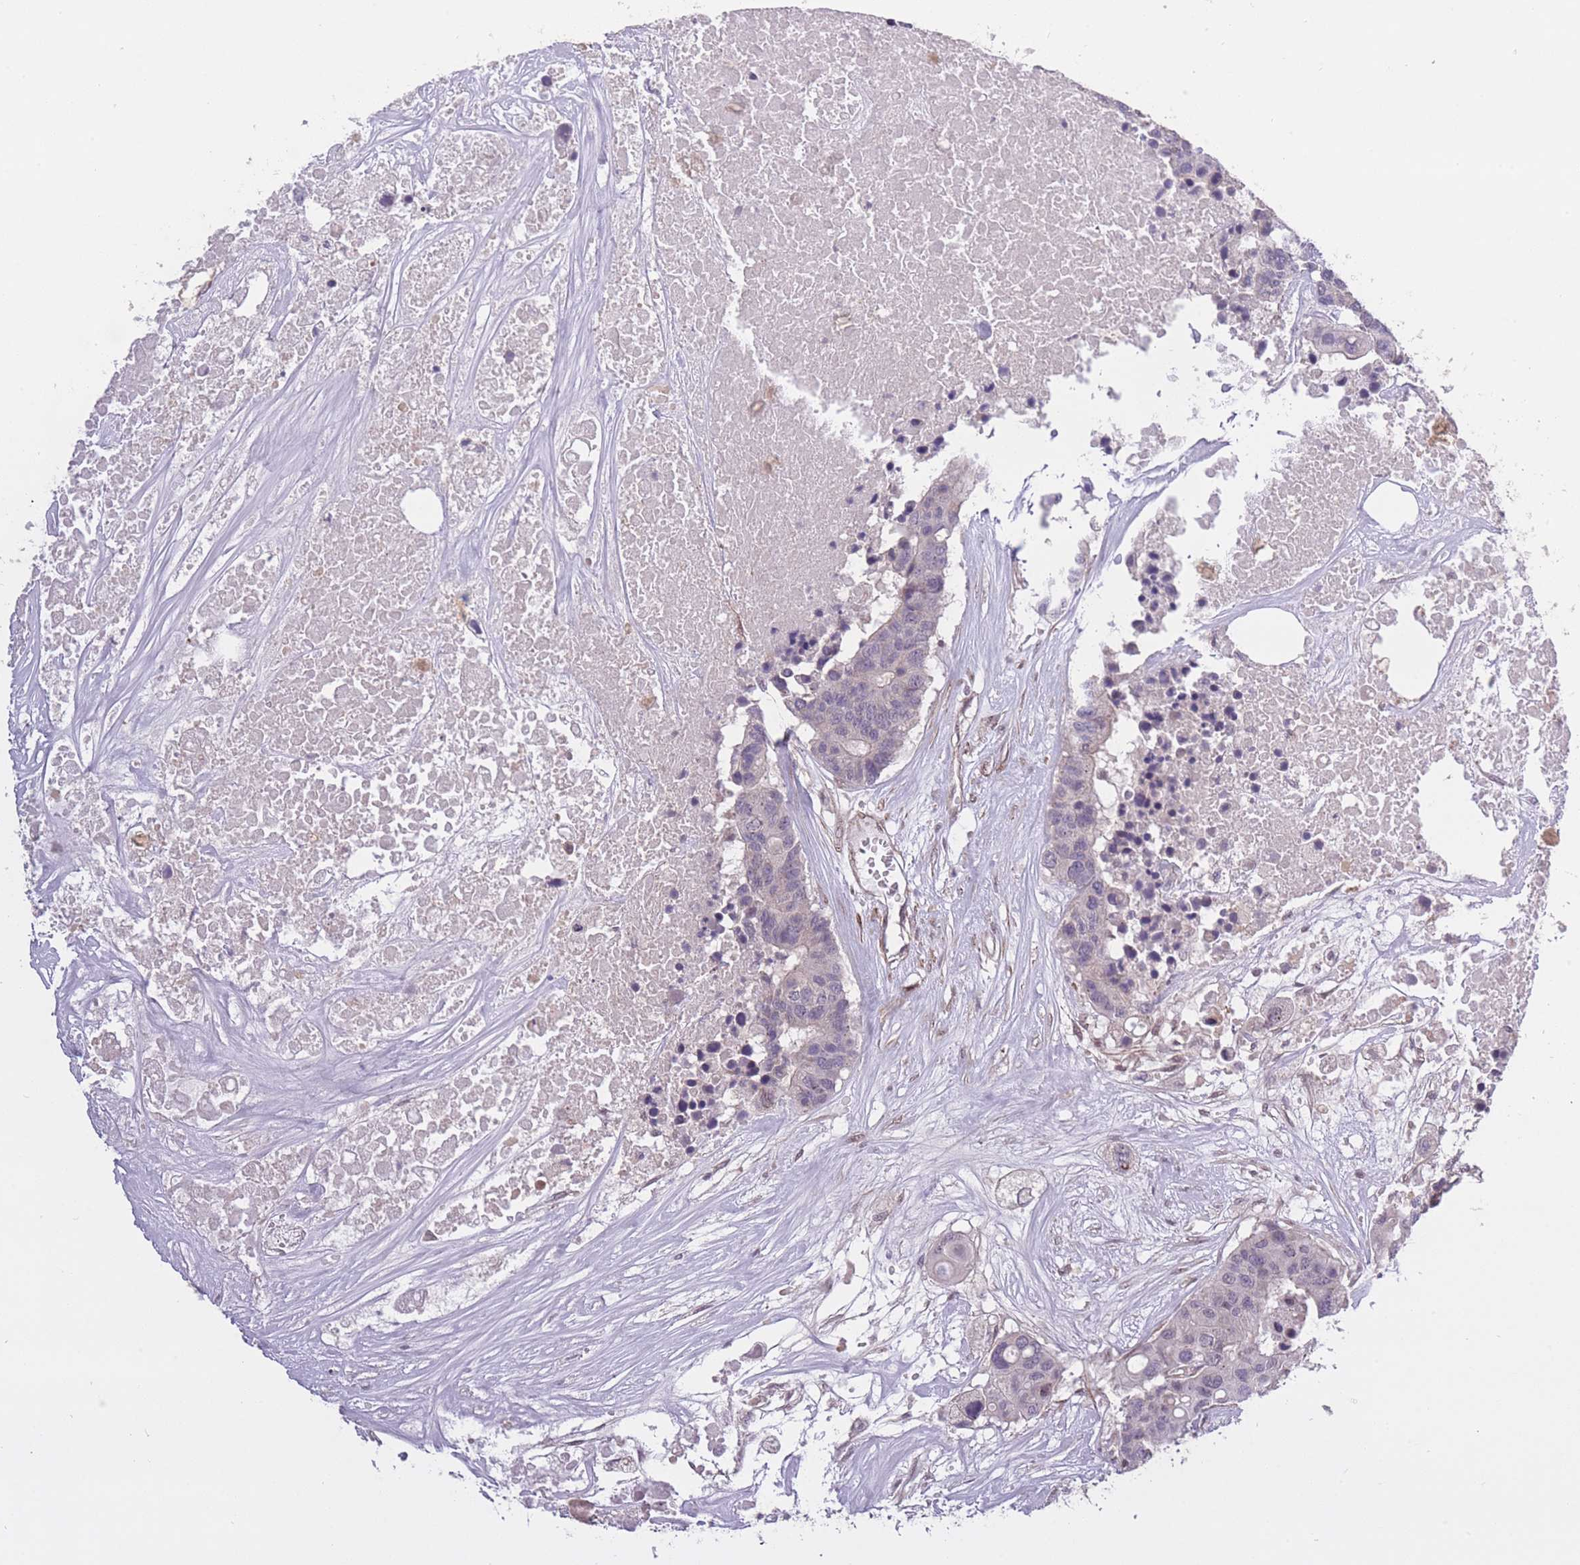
{"staining": {"intensity": "negative", "quantity": "none", "location": "none"}, "tissue": "colorectal cancer", "cell_type": "Tumor cells", "image_type": "cancer", "snomed": [{"axis": "morphology", "description": "Adenocarcinoma, NOS"}, {"axis": "topography", "description": "Colon"}], "caption": "Immunohistochemical staining of colorectal cancer displays no significant expression in tumor cells.", "gene": "CBX6", "patient": {"sex": "male", "age": 77}}